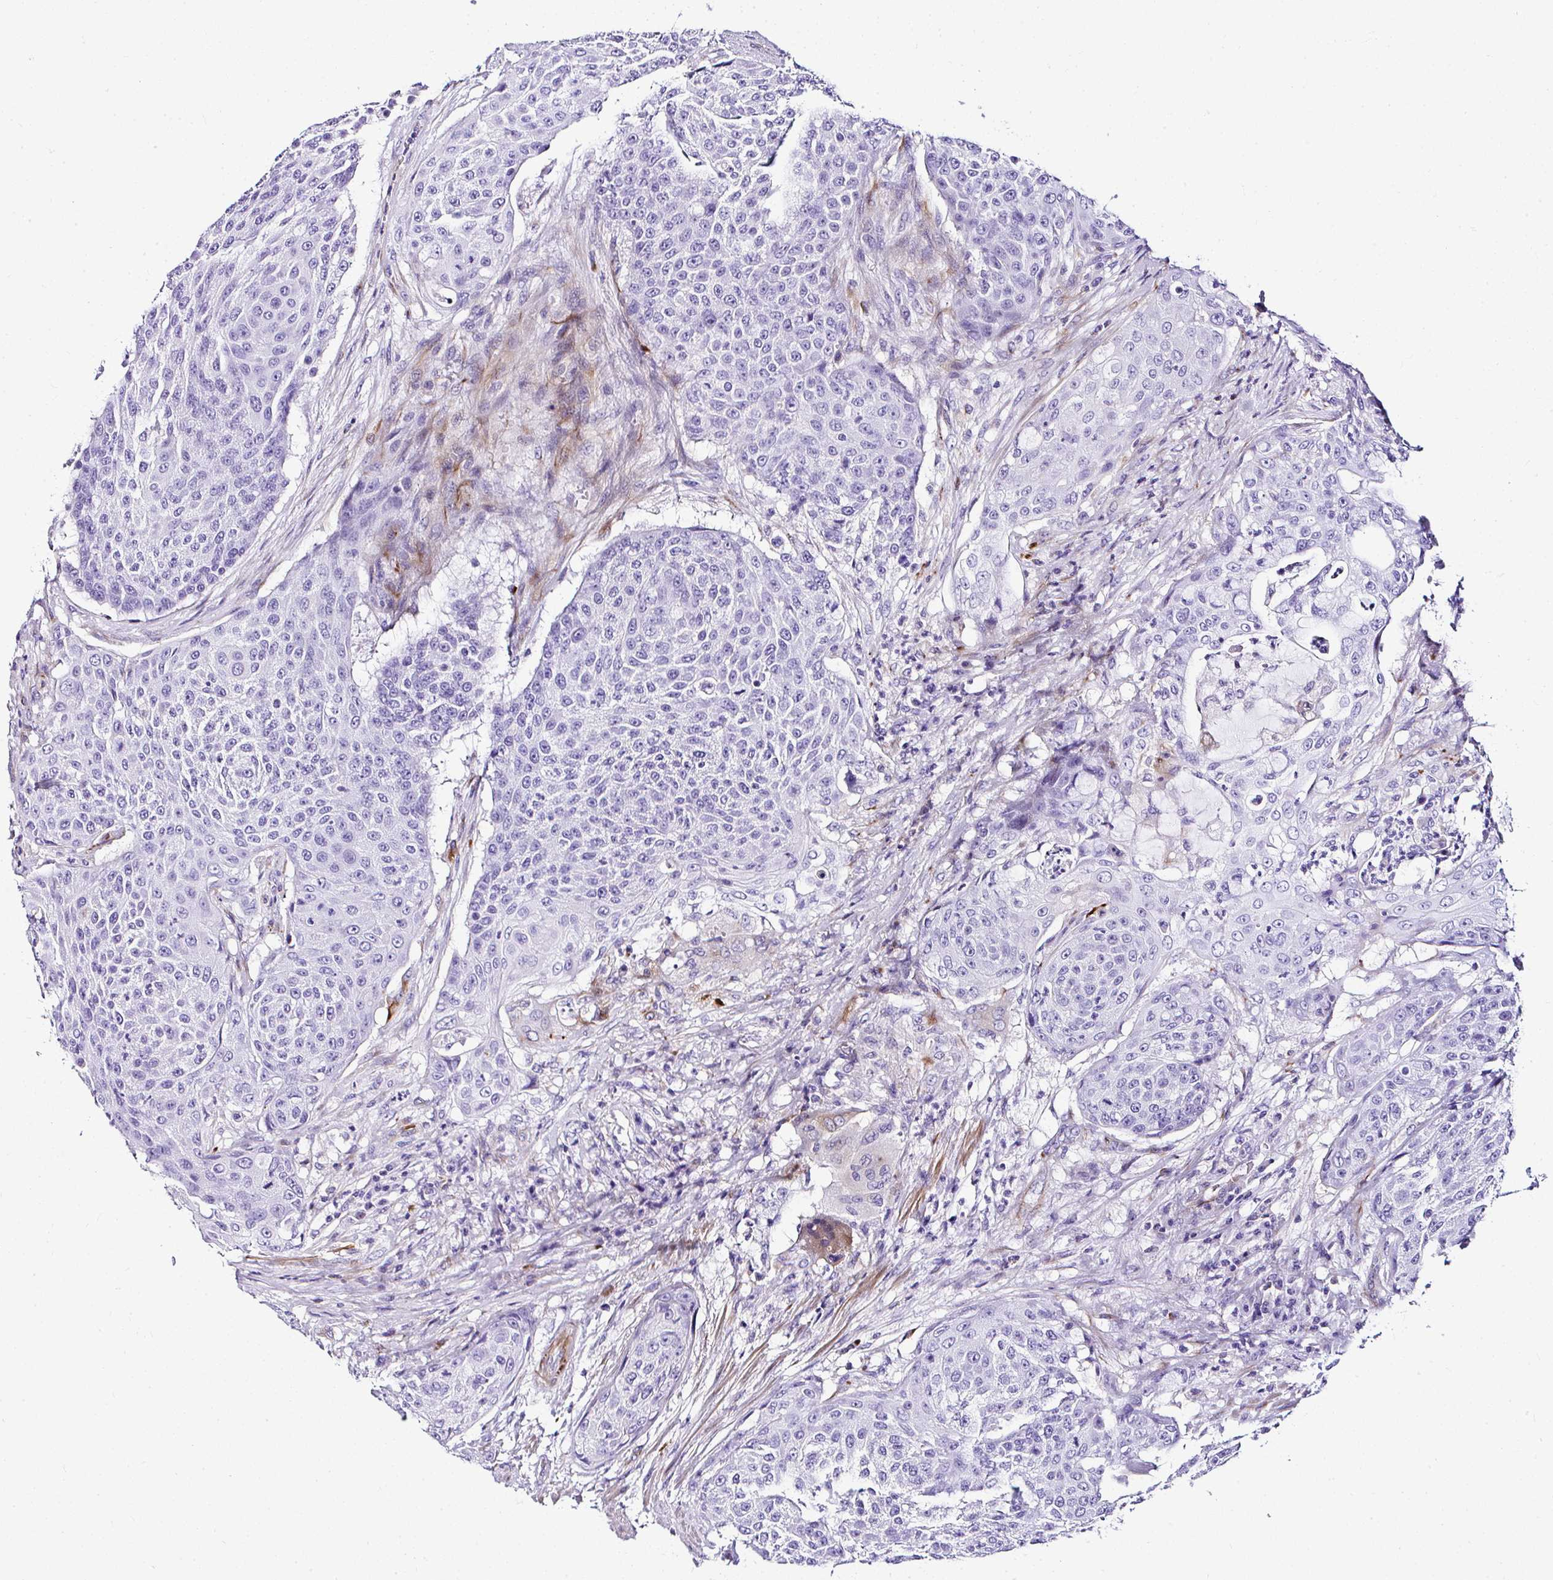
{"staining": {"intensity": "negative", "quantity": "none", "location": "none"}, "tissue": "urothelial cancer", "cell_type": "Tumor cells", "image_type": "cancer", "snomed": [{"axis": "morphology", "description": "Urothelial carcinoma, High grade"}, {"axis": "topography", "description": "Urinary bladder"}], "caption": "High magnification brightfield microscopy of high-grade urothelial carcinoma stained with DAB (brown) and counterstained with hematoxylin (blue): tumor cells show no significant positivity.", "gene": "DEPDC5", "patient": {"sex": "female", "age": 63}}